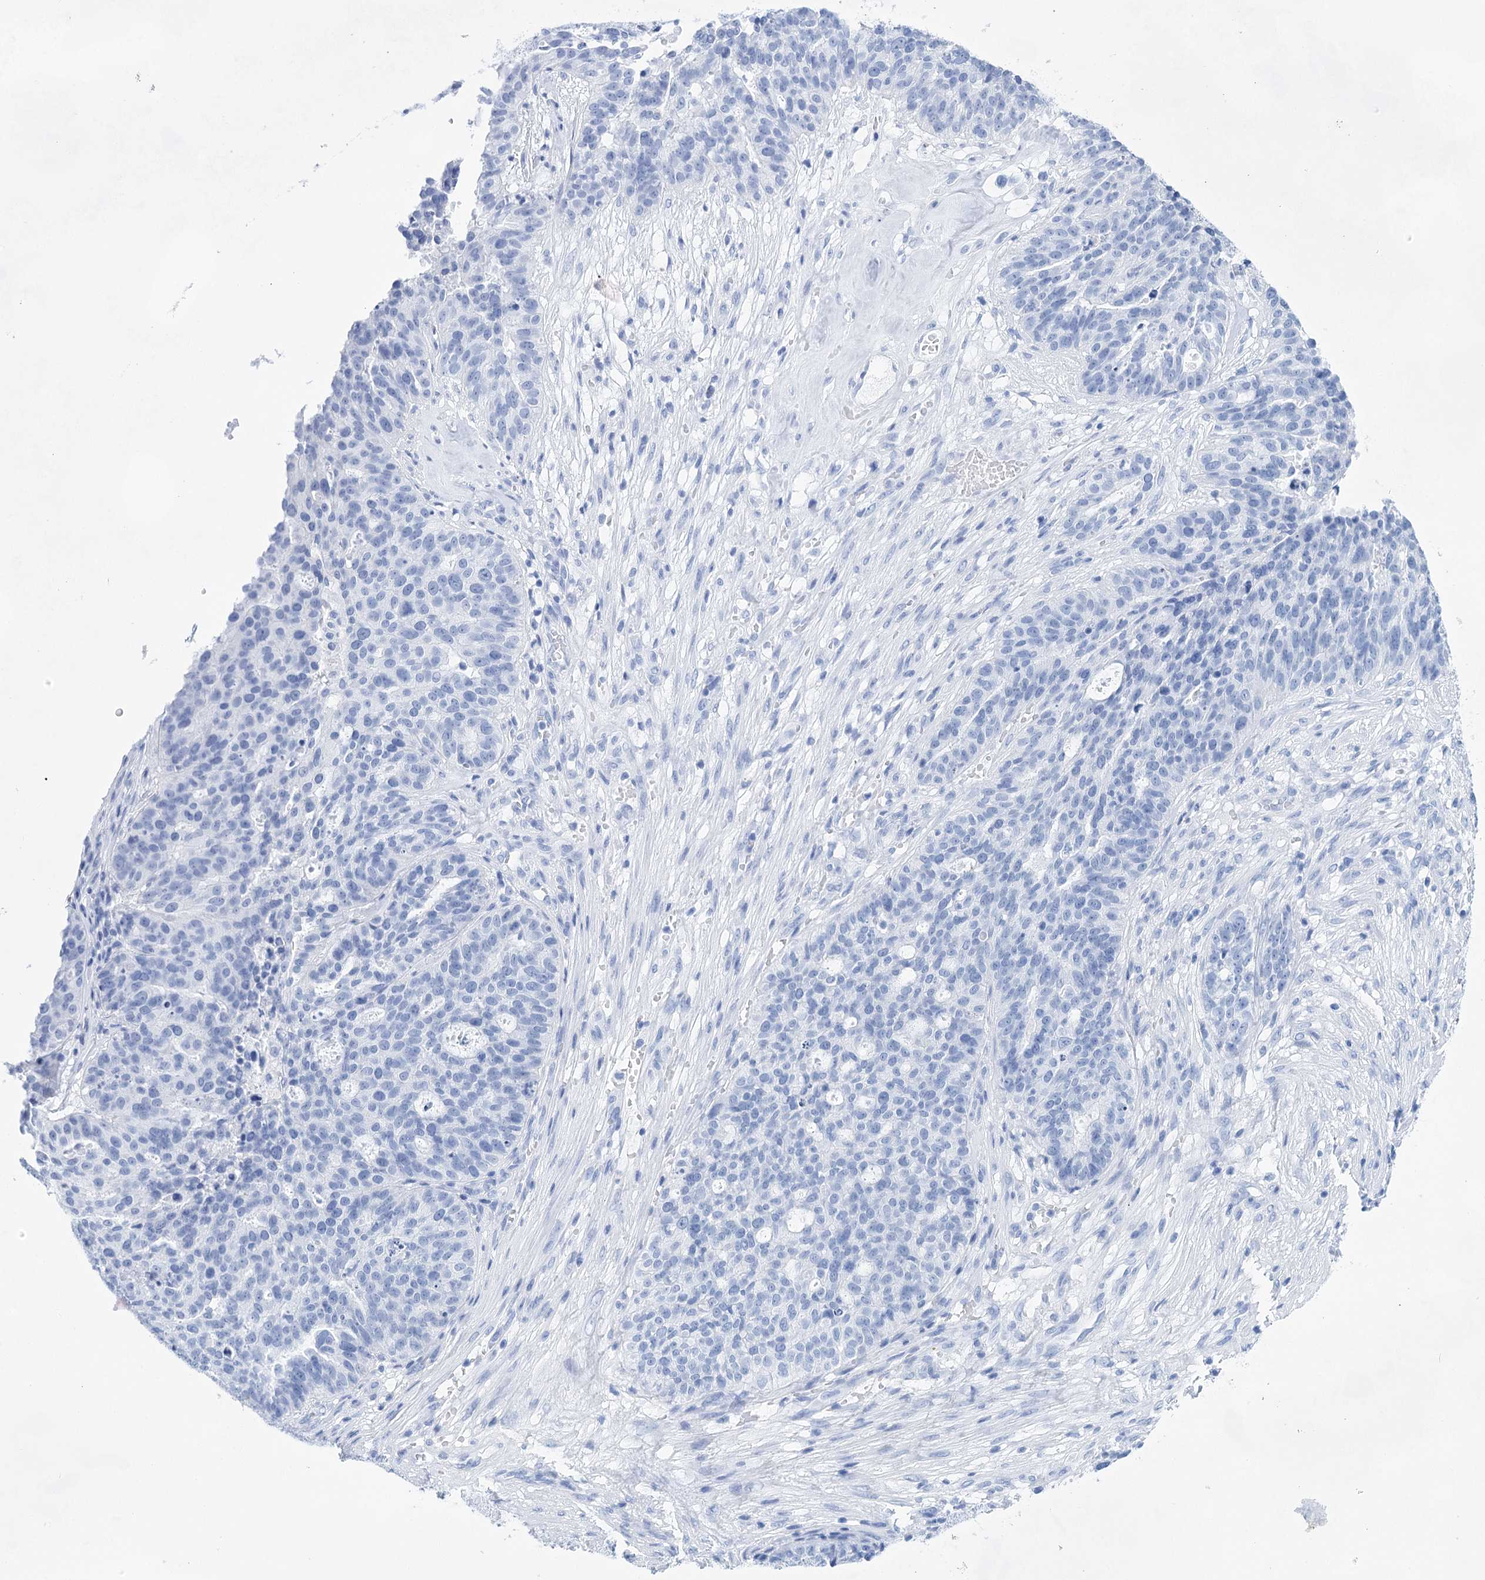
{"staining": {"intensity": "negative", "quantity": "none", "location": "none"}, "tissue": "ovarian cancer", "cell_type": "Tumor cells", "image_type": "cancer", "snomed": [{"axis": "morphology", "description": "Cystadenocarcinoma, serous, NOS"}, {"axis": "topography", "description": "Ovary"}], "caption": "This is an immunohistochemistry histopathology image of ovarian serous cystadenocarcinoma. There is no expression in tumor cells.", "gene": "LALBA", "patient": {"sex": "female", "age": 59}}